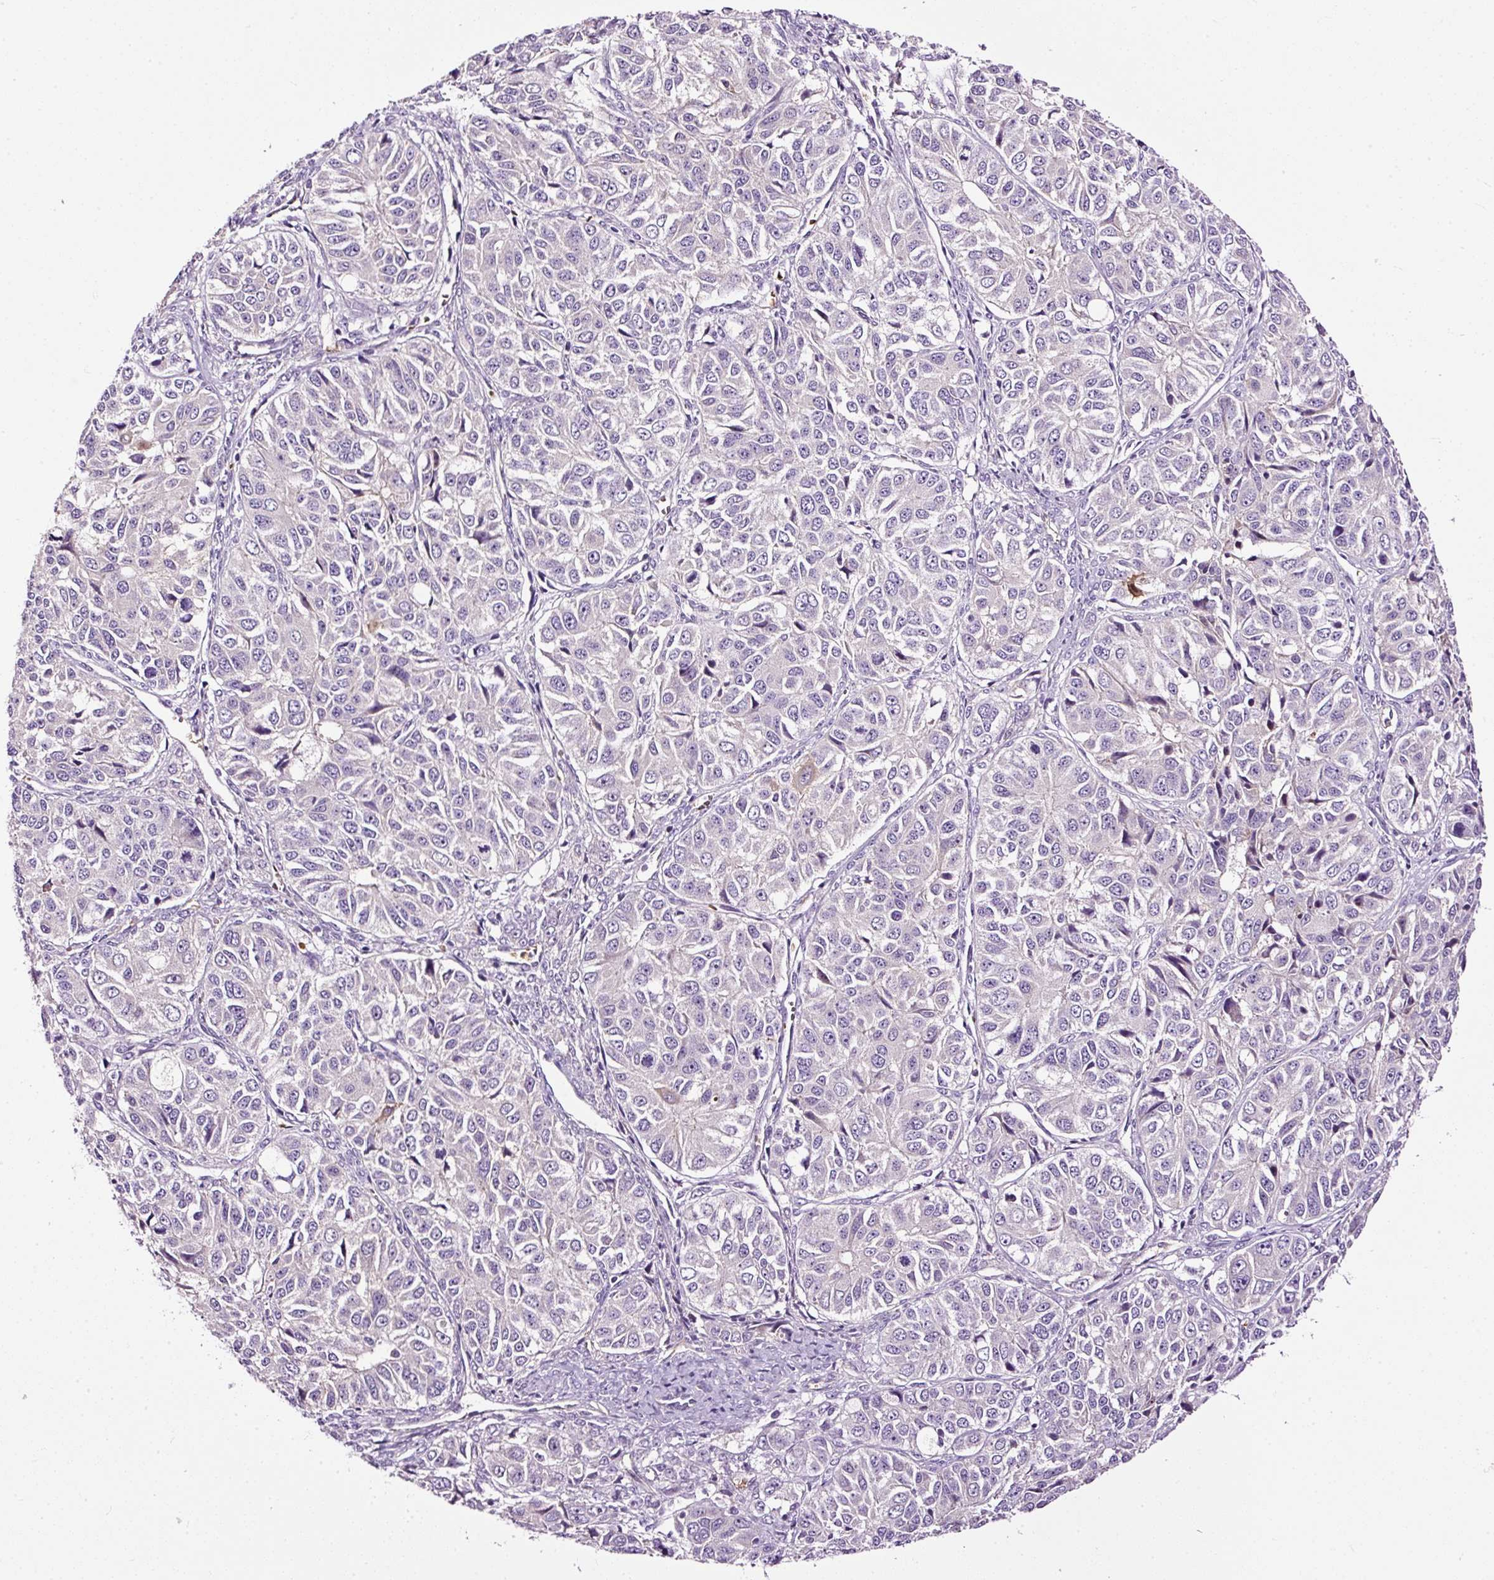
{"staining": {"intensity": "negative", "quantity": "none", "location": "none"}, "tissue": "ovarian cancer", "cell_type": "Tumor cells", "image_type": "cancer", "snomed": [{"axis": "morphology", "description": "Carcinoma, endometroid"}, {"axis": "topography", "description": "Ovary"}], "caption": "Immunohistochemical staining of human endometroid carcinoma (ovarian) shows no significant staining in tumor cells.", "gene": "USHBP1", "patient": {"sex": "female", "age": 51}}